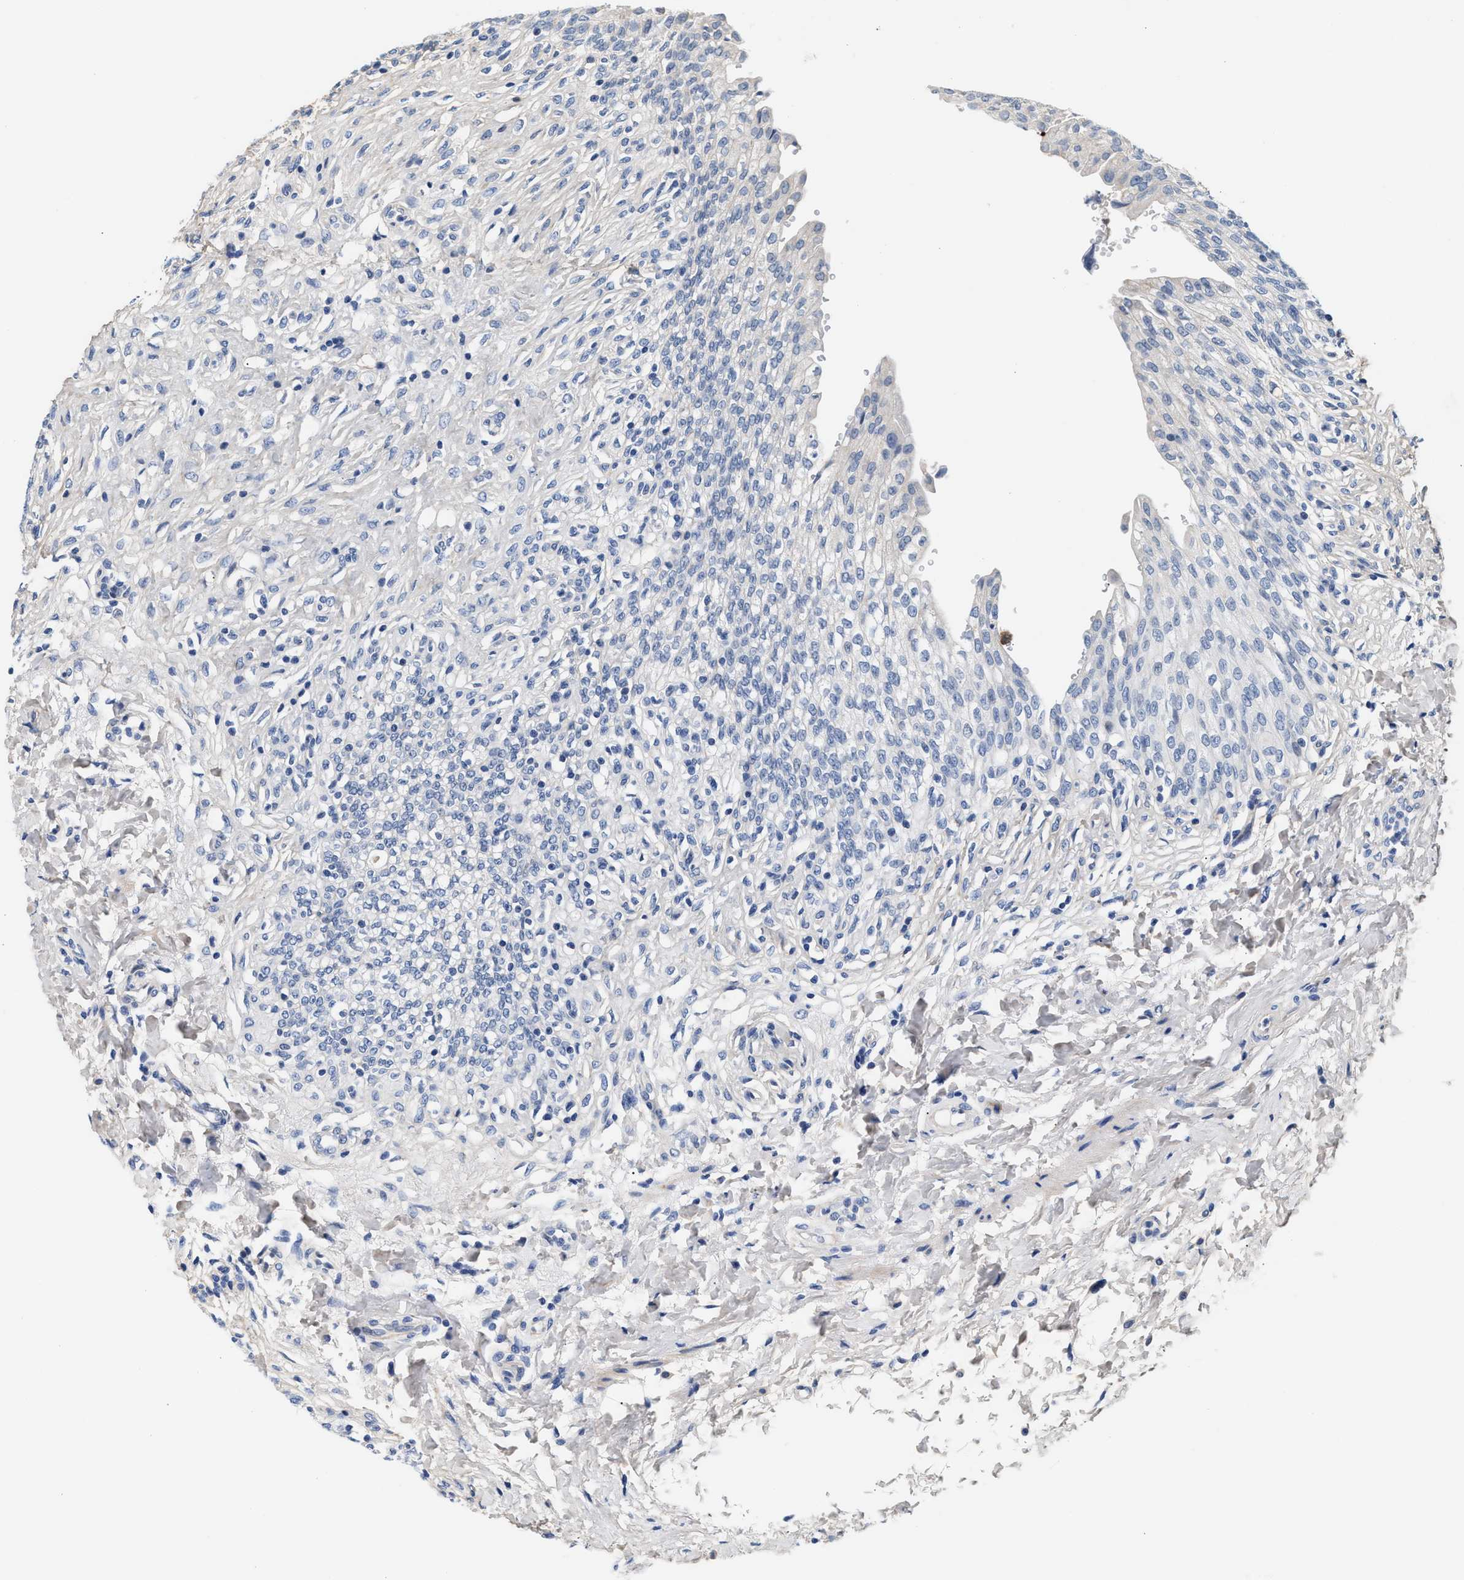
{"staining": {"intensity": "negative", "quantity": "none", "location": "none"}, "tissue": "urinary bladder", "cell_type": "Urothelial cells", "image_type": "normal", "snomed": [{"axis": "morphology", "description": "Urothelial carcinoma, High grade"}, {"axis": "topography", "description": "Urinary bladder"}], "caption": "The photomicrograph demonstrates no significant staining in urothelial cells of urinary bladder. The staining was performed using DAB to visualize the protein expression in brown, while the nuclei were stained in blue with hematoxylin (Magnification: 20x).", "gene": "ACTL7B", "patient": {"sex": "male", "age": 46}}